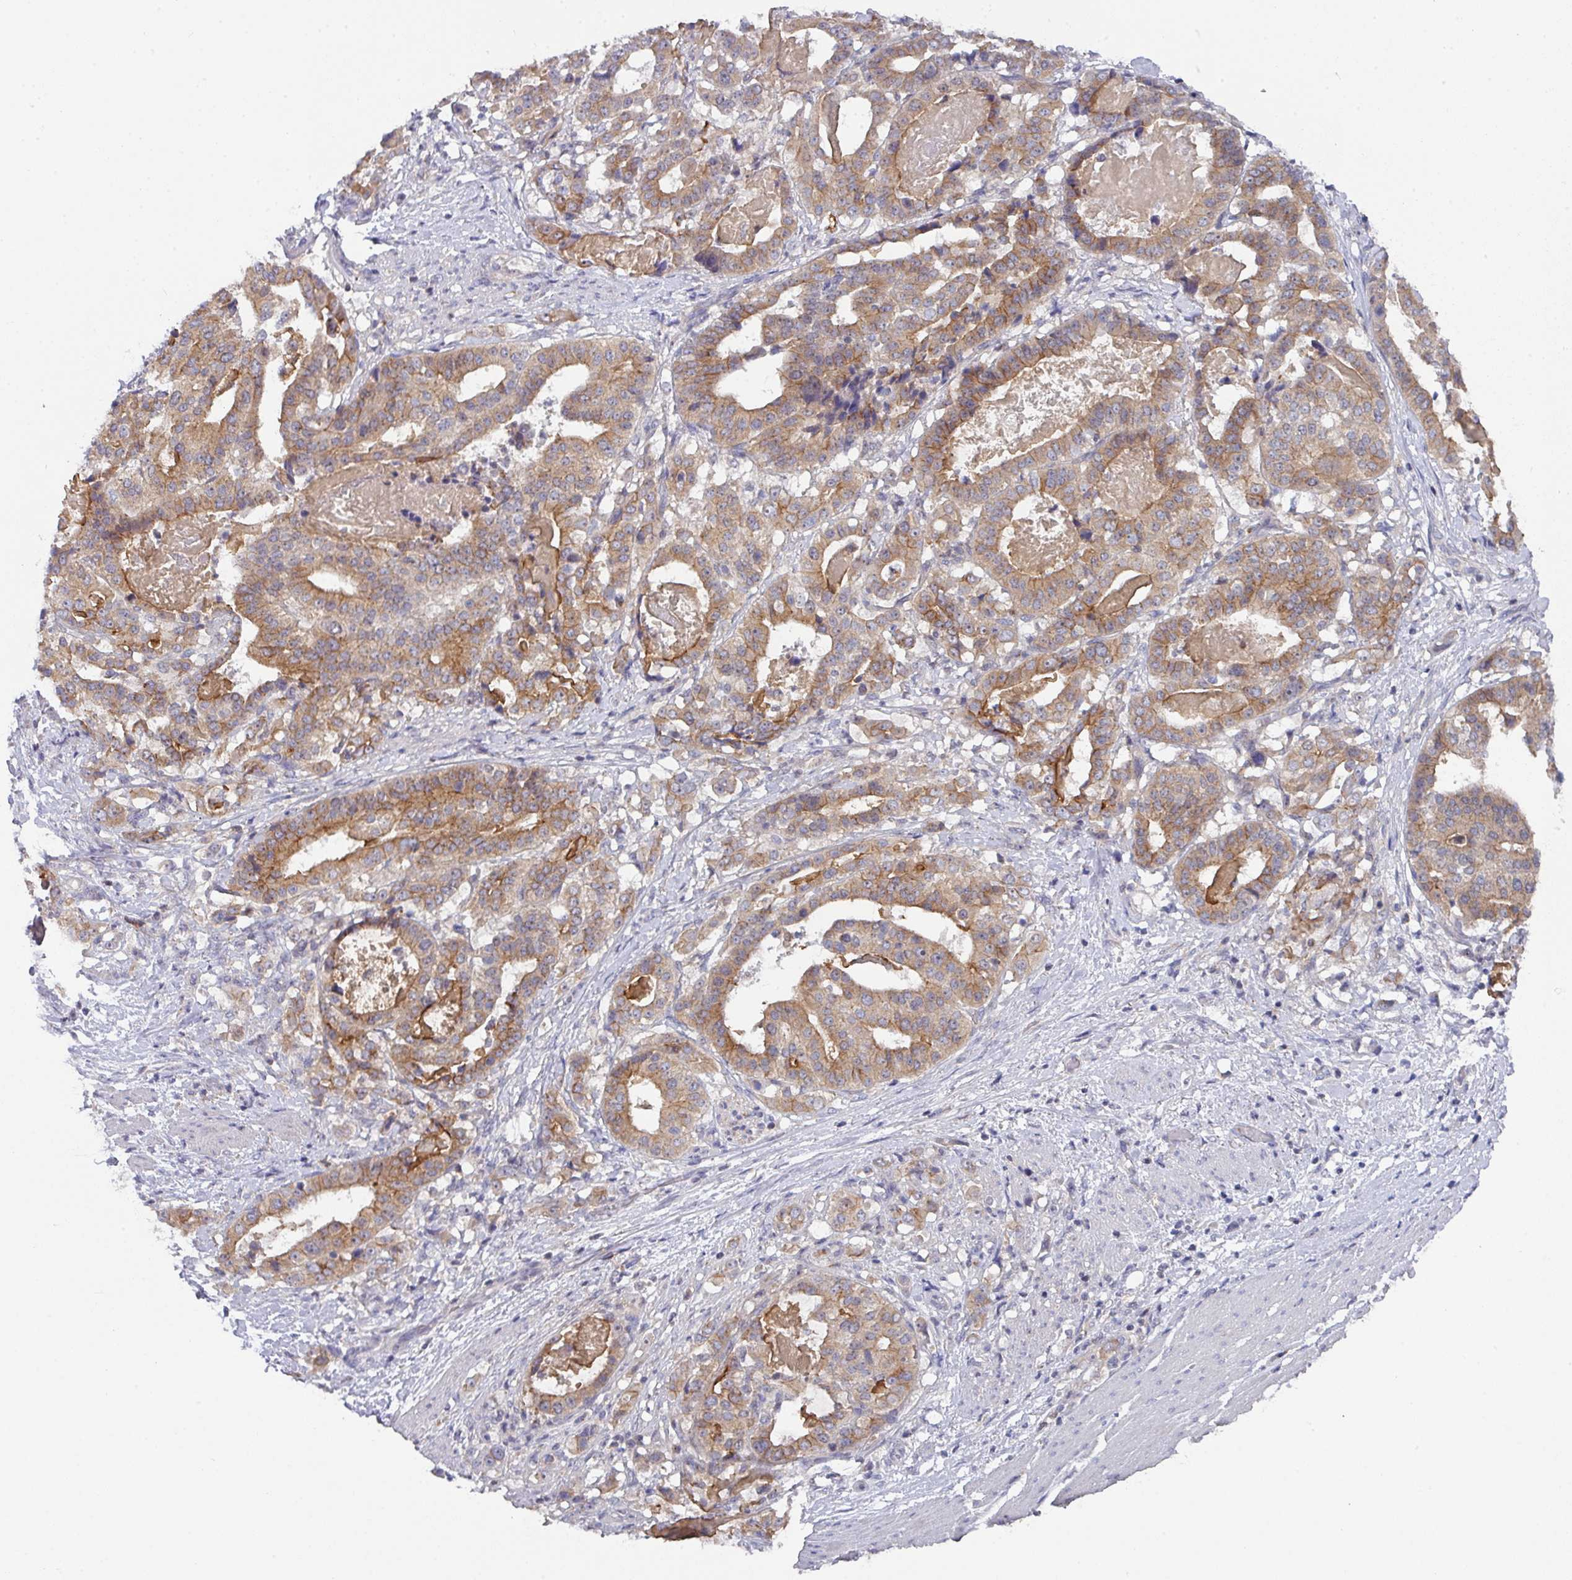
{"staining": {"intensity": "moderate", "quantity": ">75%", "location": "cytoplasmic/membranous"}, "tissue": "stomach cancer", "cell_type": "Tumor cells", "image_type": "cancer", "snomed": [{"axis": "morphology", "description": "Adenocarcinoma, NOS"}, {"axis": "topography", "description": "Stomach"}], "caption": "A medium amount of moderate cytoplasmic/membranous positivity is seen in about >75% of tumor cells in stomach cancer tissue.", "gene": "DCAF12L2", "patient": {"sex": "male", "age": 48}}